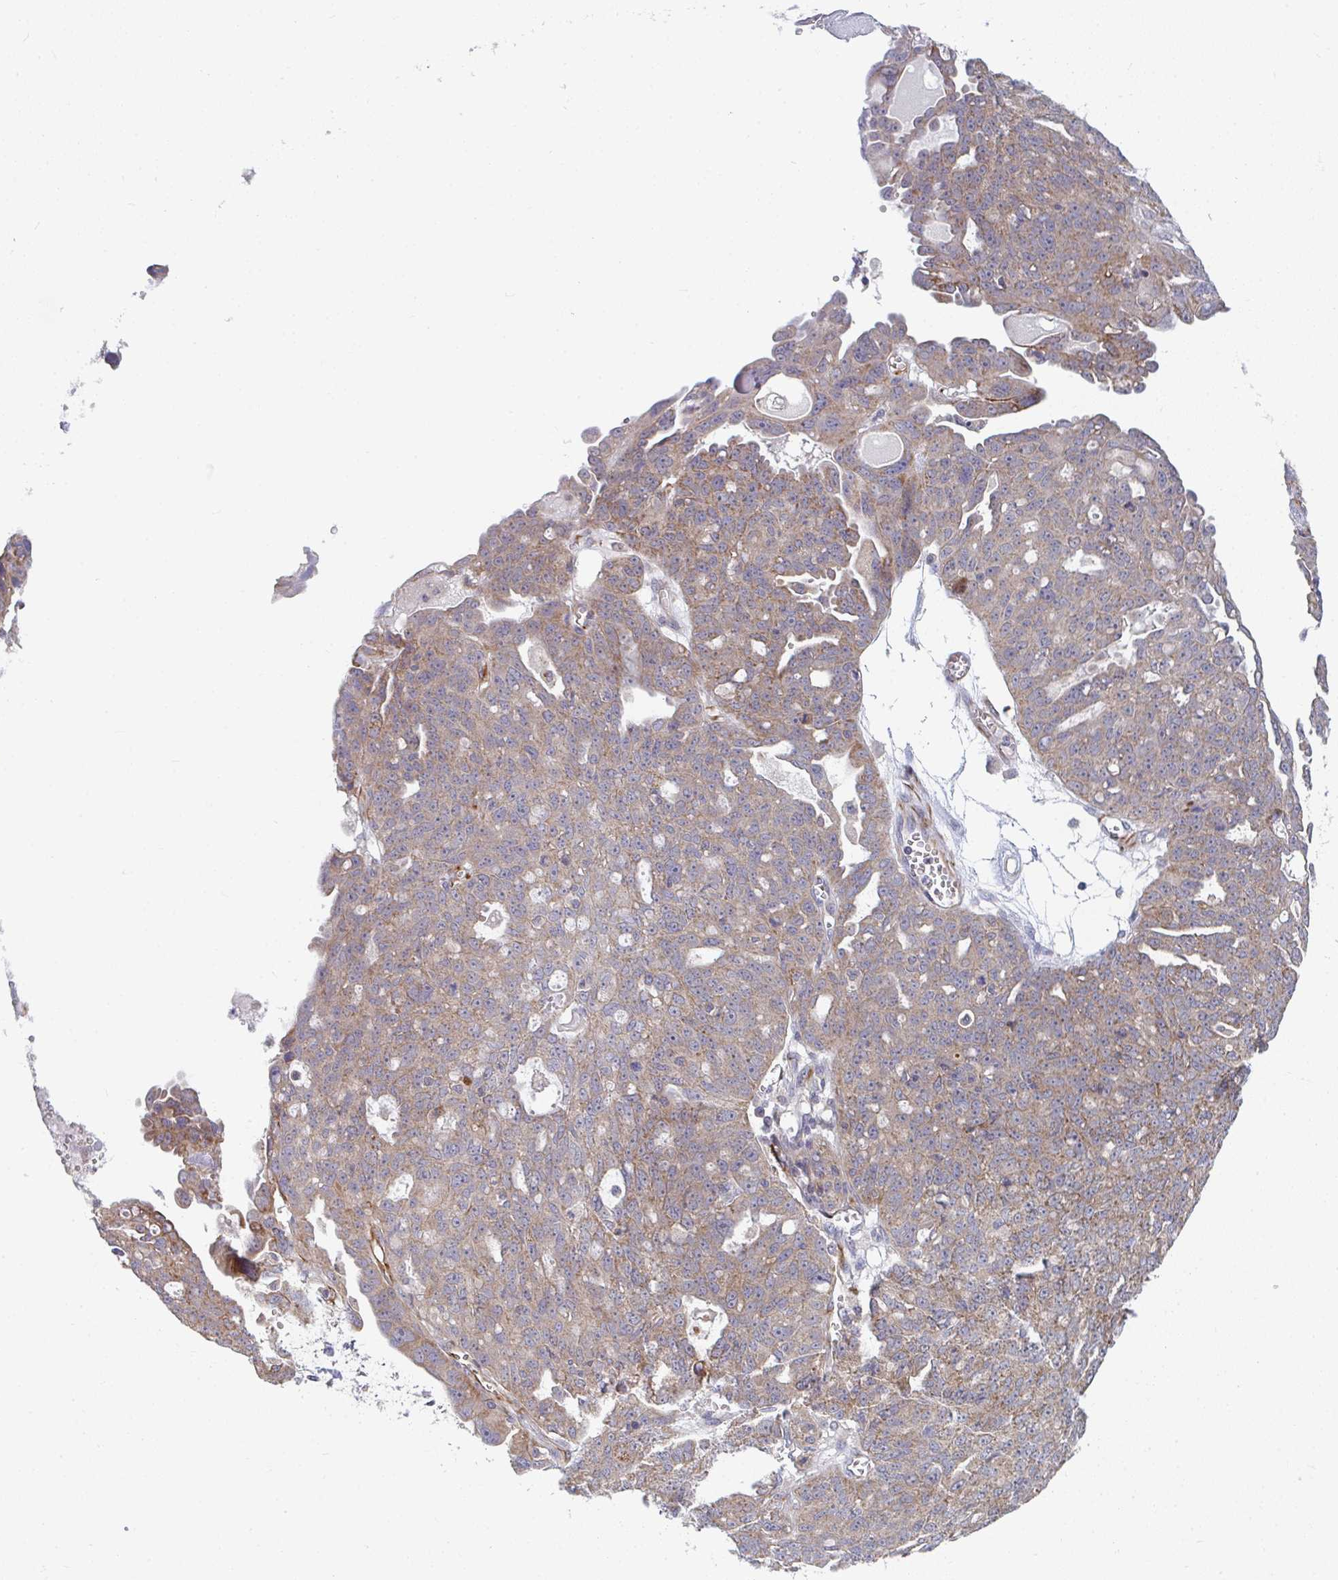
{"staining": {"intensity": "moderate", "quantity": ">75%", "location": "cytoplasmic/membranous"}, "tissue": "ovarian cancer", "cell_type": "Tumor cells", "image_type": "cancer", "snomed": [{"axis": "morphology", "description": "Carcinoma, endometroid"}, {"axis": "topography", "description": "Ovary"}], "caption": "Protein positivity by IHC exhibits moderate cytoplasmic/membranous staining in approximately >75% of tumor cells in endometroid carcinoma (ovarian).", "gene": "EIF1AD", "patient": {"sex": "female", "age": 70}}